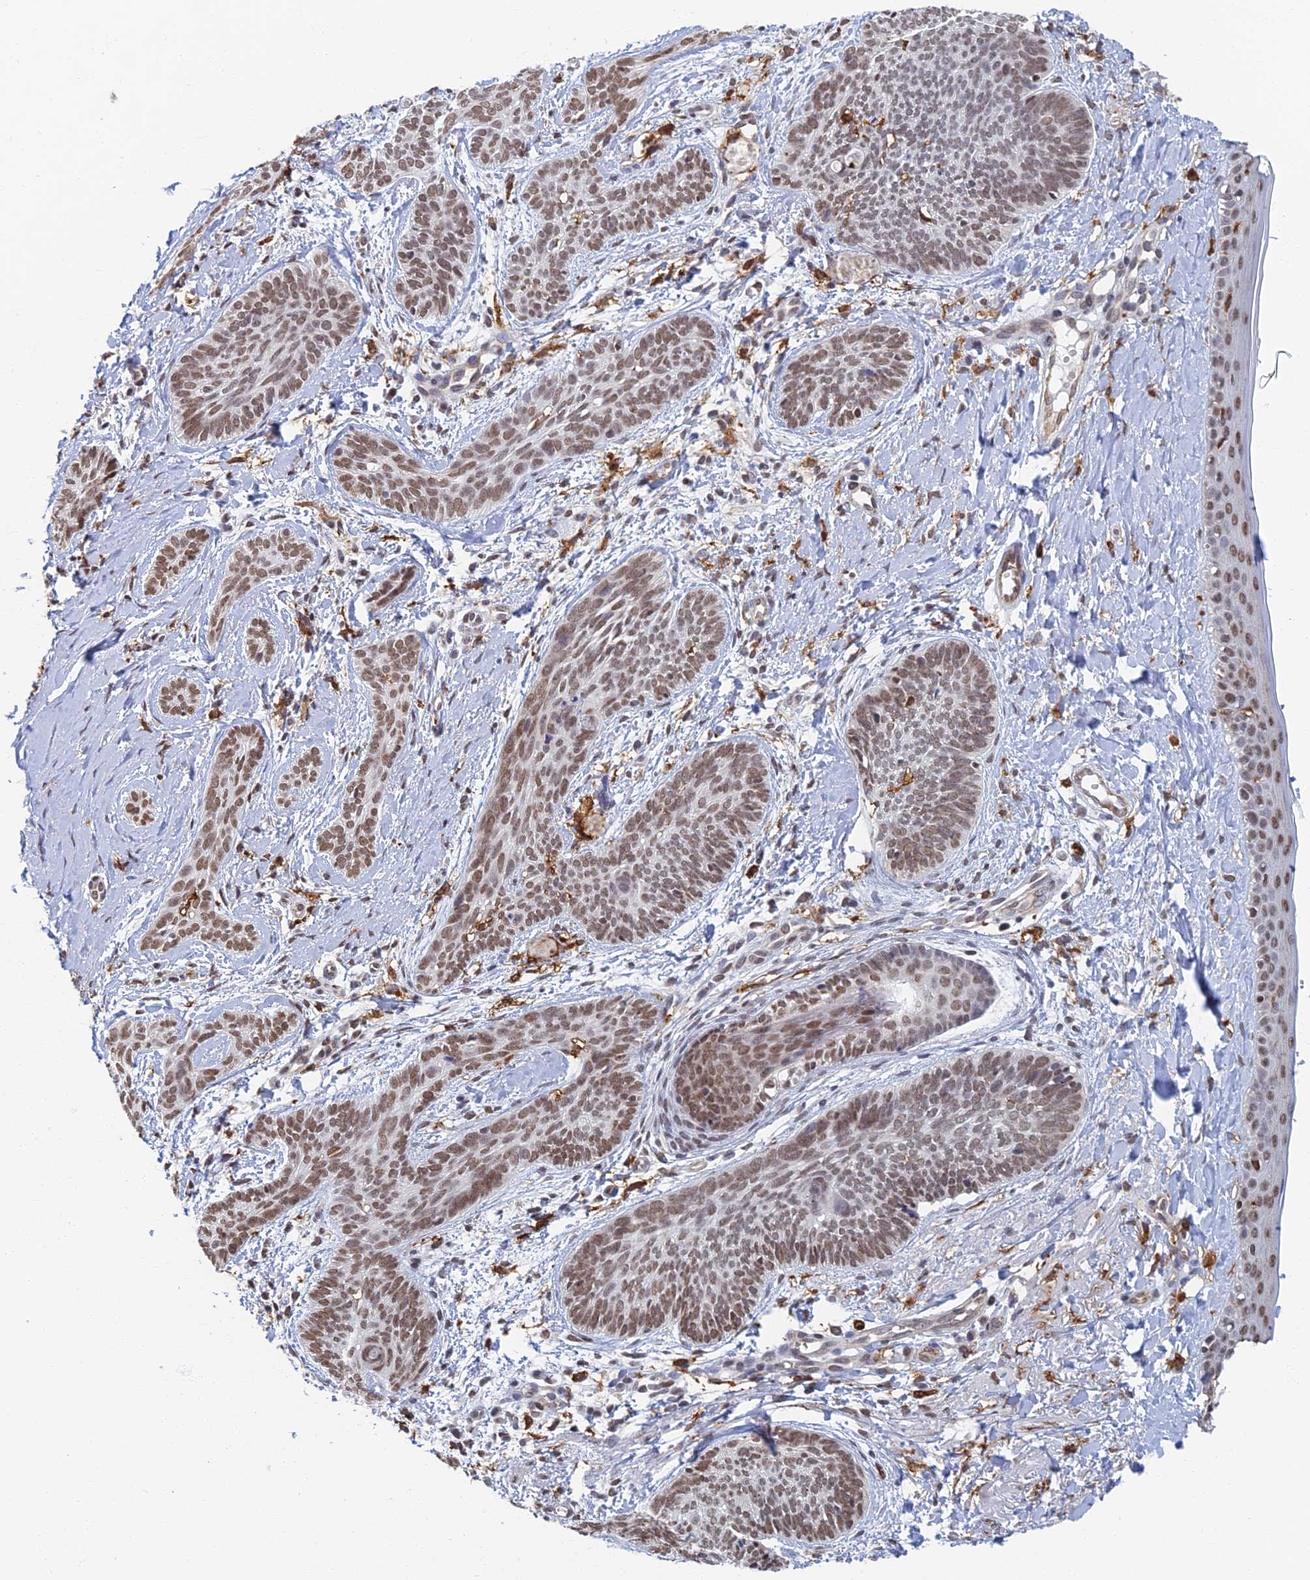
{"staining": {"intensity": "moderate", "quantity": ">75%", "location": "nuclear"}, "tissue": "skin cancer", "cell_type": "Tumor cells", "image_type": "cancer", "snomed": [{"axis": "morphology", "description": "Basal cell carcinoma"}, {"axis": "topography", "description": "Skin"}], "caption": "Human skin cancer (basal cell carcinoma) stained with a protein marker demonstrates moderate staining in tumor cells.", "gene": "GPATCH1", "patient": {"sex": "female", "age": 81}}